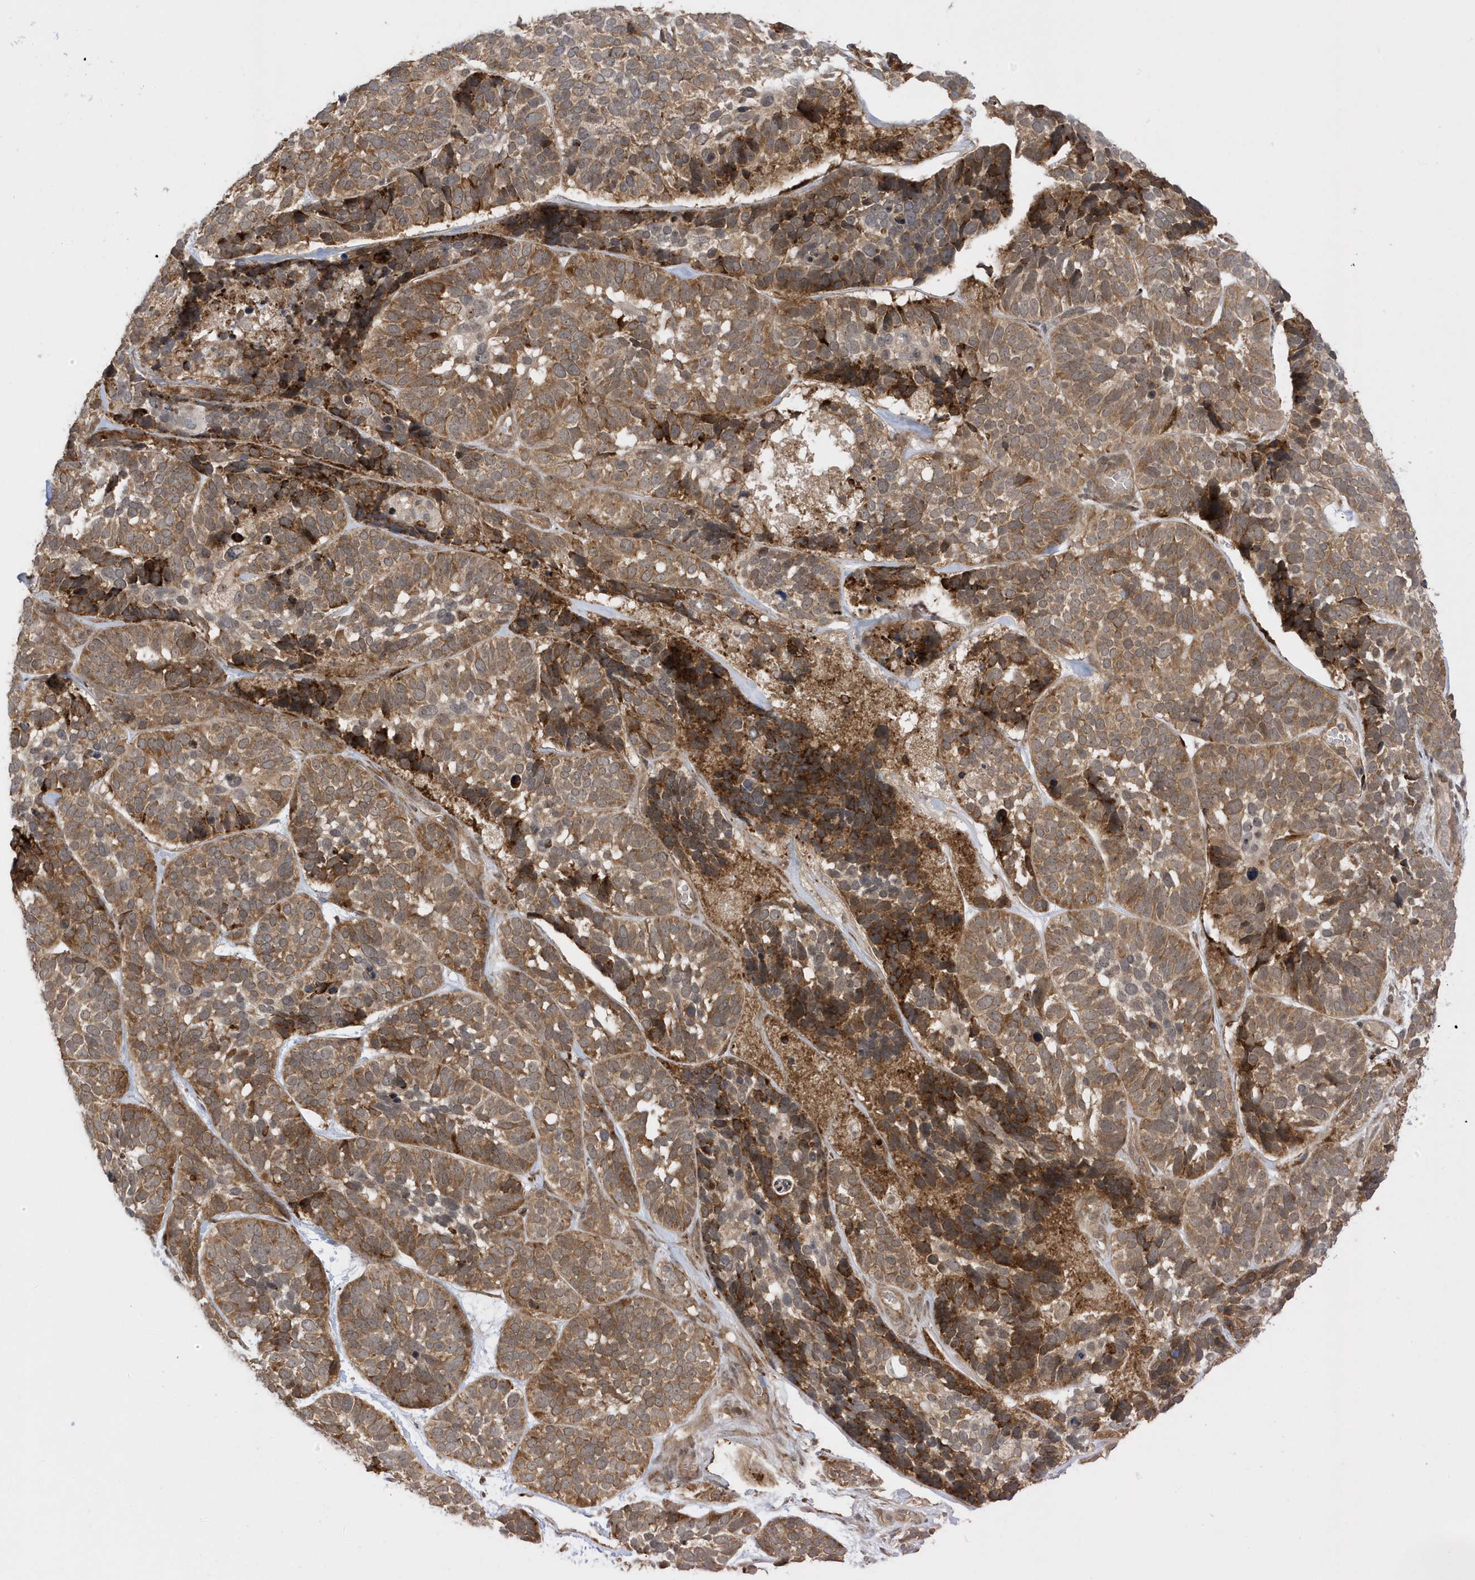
{"staining": {"intensity": "moderate", "quantity": ">75%", "location": "cytoplasmic/membranous"}, "tissue": "skin cancer", "cell_type": "Tumor cells", "image_type": "cancer", "snomed": [{"axis": "morphology", "description": "Basal cell carcinoma"}, {"axis": "topography", "description": "Skin"}], "caption": "Skin cancer was stained to show a protein in brown. There is medium levels of moderate cytoplasmic/membranous staining in approximately >75% of tumor cells. (Stains: DAB in brown, nuclei in blue, Microscopy: brightfield microscopy at high magnification).", "gene": "METTL21A", "patient": {"sex": "male", "age": 62}}